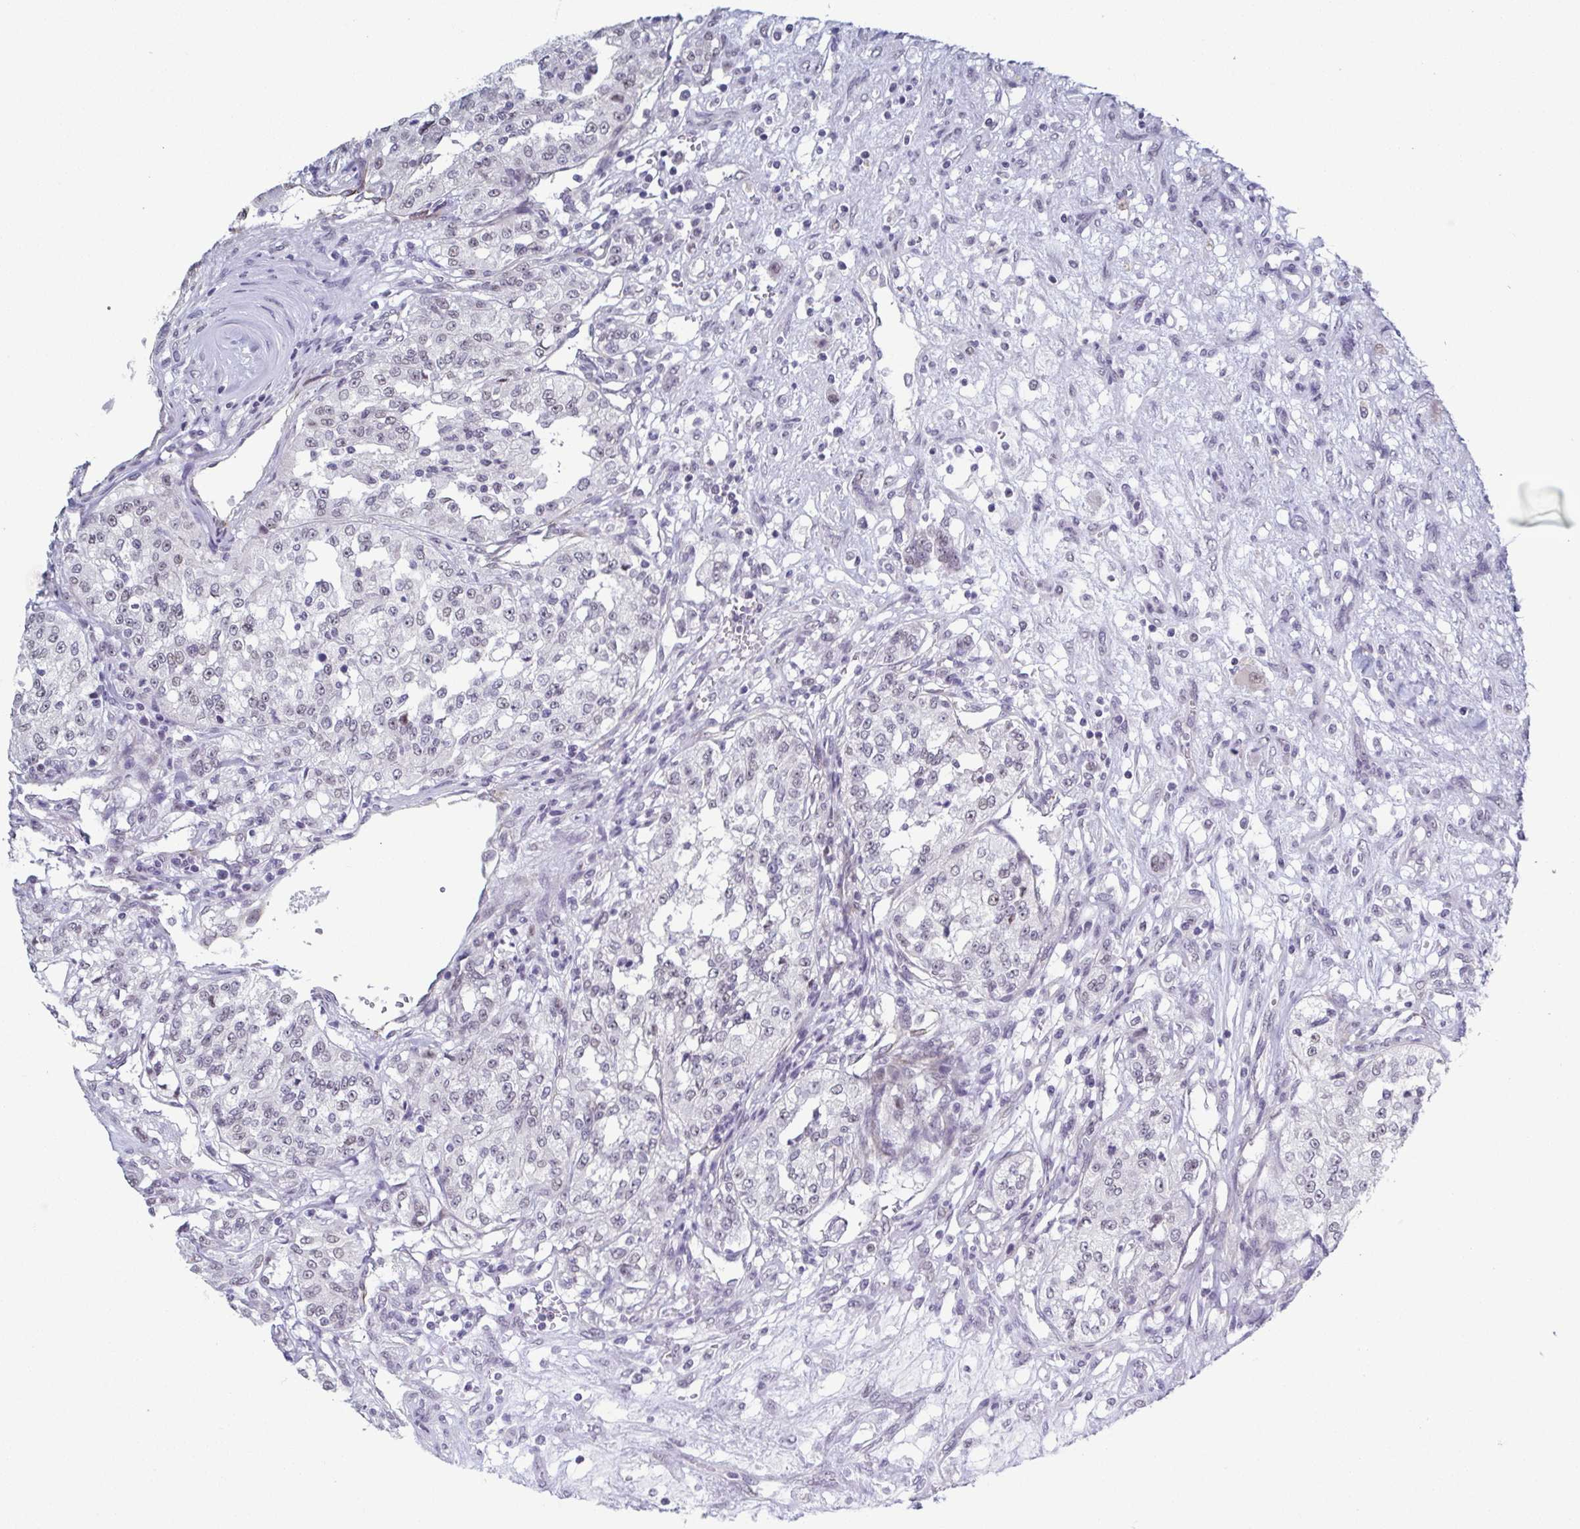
{"staining": {"intensity": "negative", "quantity": "none", "location": "none"}, "tissue": "renal cancer", "cell_type": "Tumor cells", "image_type": "cancer", "snomed": [{"axis": "morphology", "description": "Adenocarcinoma, NOS"}, {"axis": "topography", "description": "Kidney"}], "caption": "The immunohistochemistry (IHC) micrograph has no significant positivity in tumor cells of renal cancer tissue.", "gene": "TMEM92", "patient": {"sex": "female", "age": 63}}